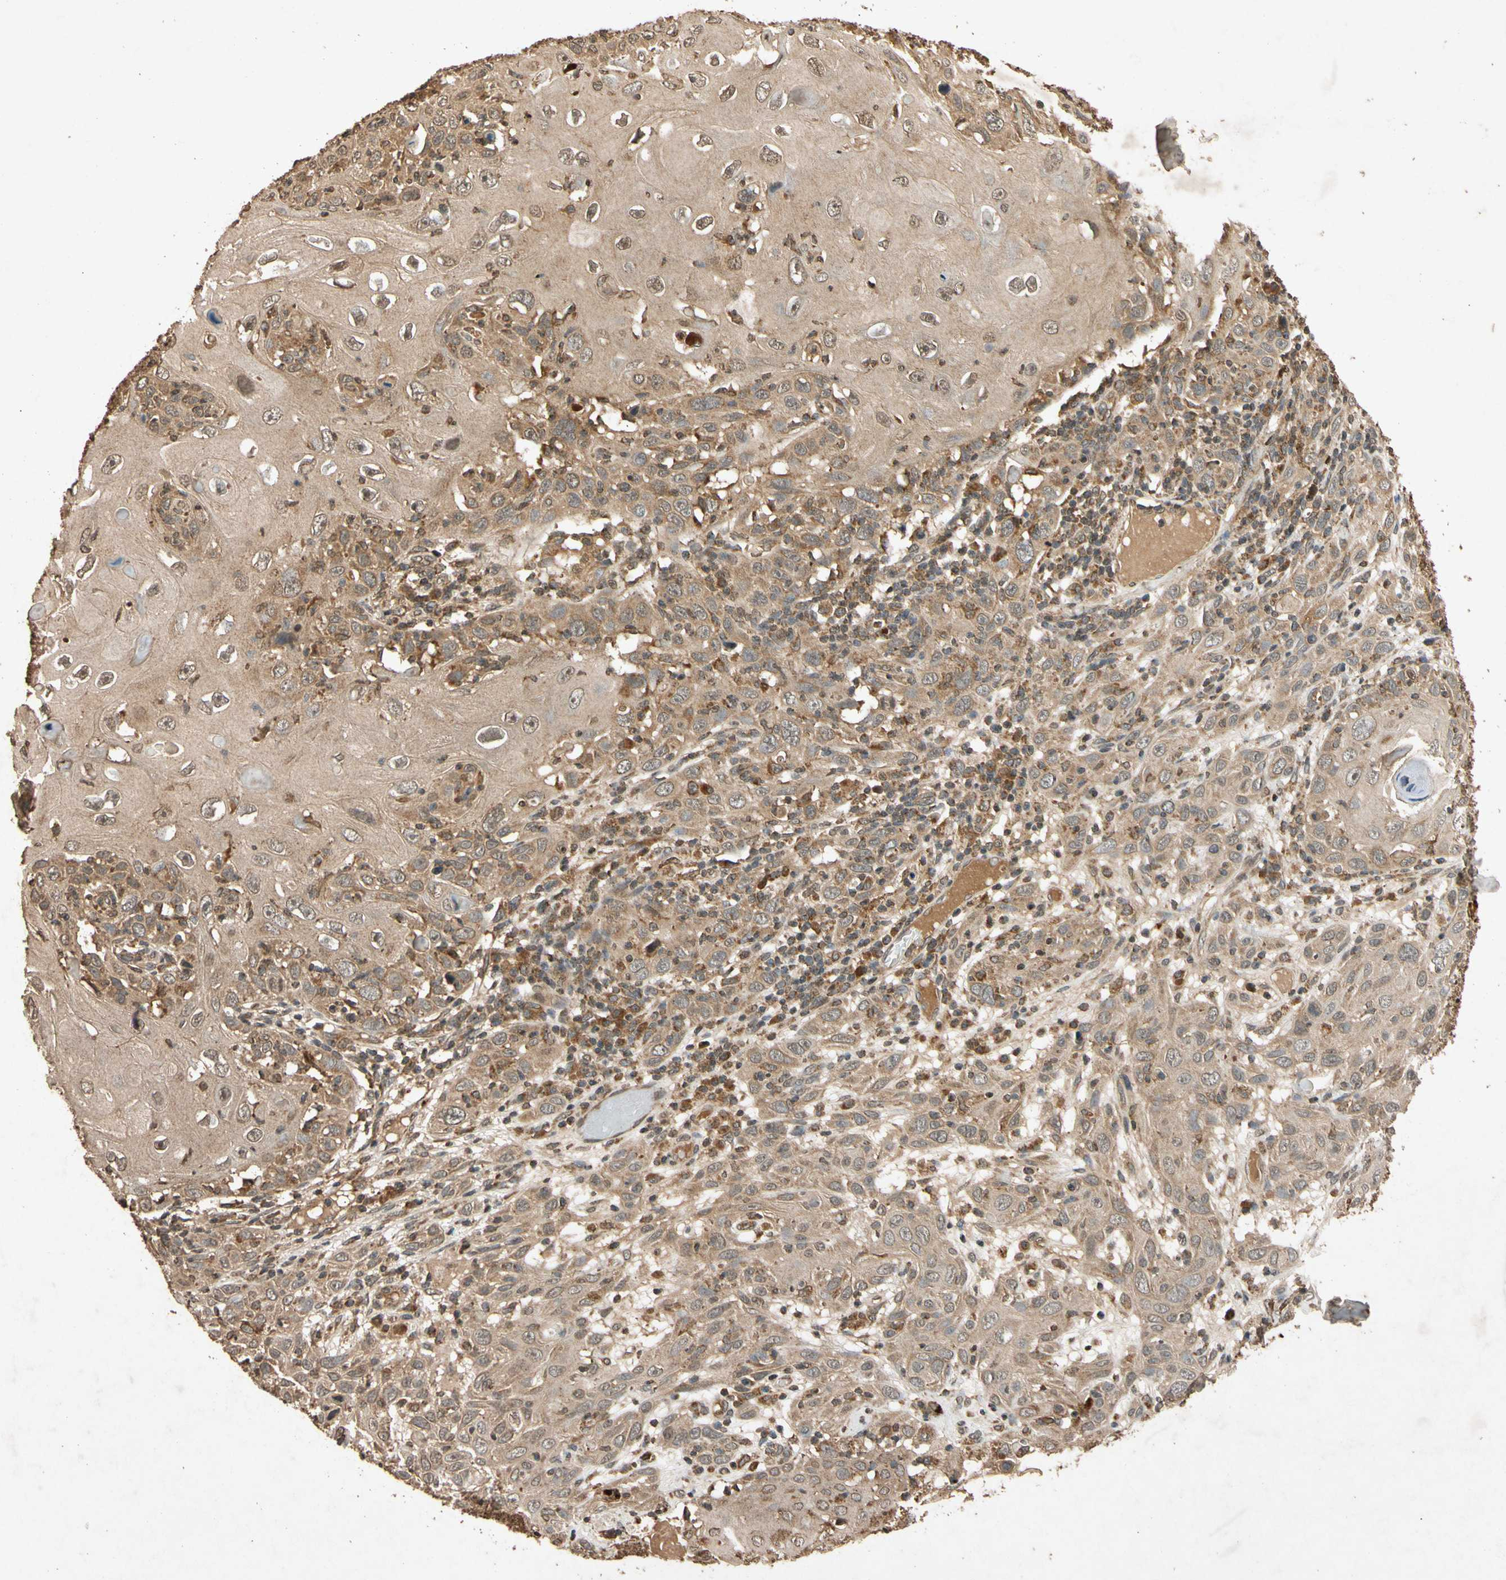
{"staining": {"intensity": "moderate", "quantity": ">75%", "location": "cytoplasmic/membranous"}, "tissue": "skin cancer", "cell_type": "Tumor cells", "image_type": "cancer", "snomed": [{"axis": "morphology", "description": "Squamous cell carcinoma, NOS"}, {"axis": "topography", "description": "Skin"}], "caption": "Protein expression analysis of skin cancer (squamous cell carcinoma) shows moderate cytoplasmic/membranous expression in about >75% of tumor cells. (DAB IHC, brown staining for protein, blue staining for nuclei).", "gene": "TXN2", "patient": {"sex": "female", "age": 88}}